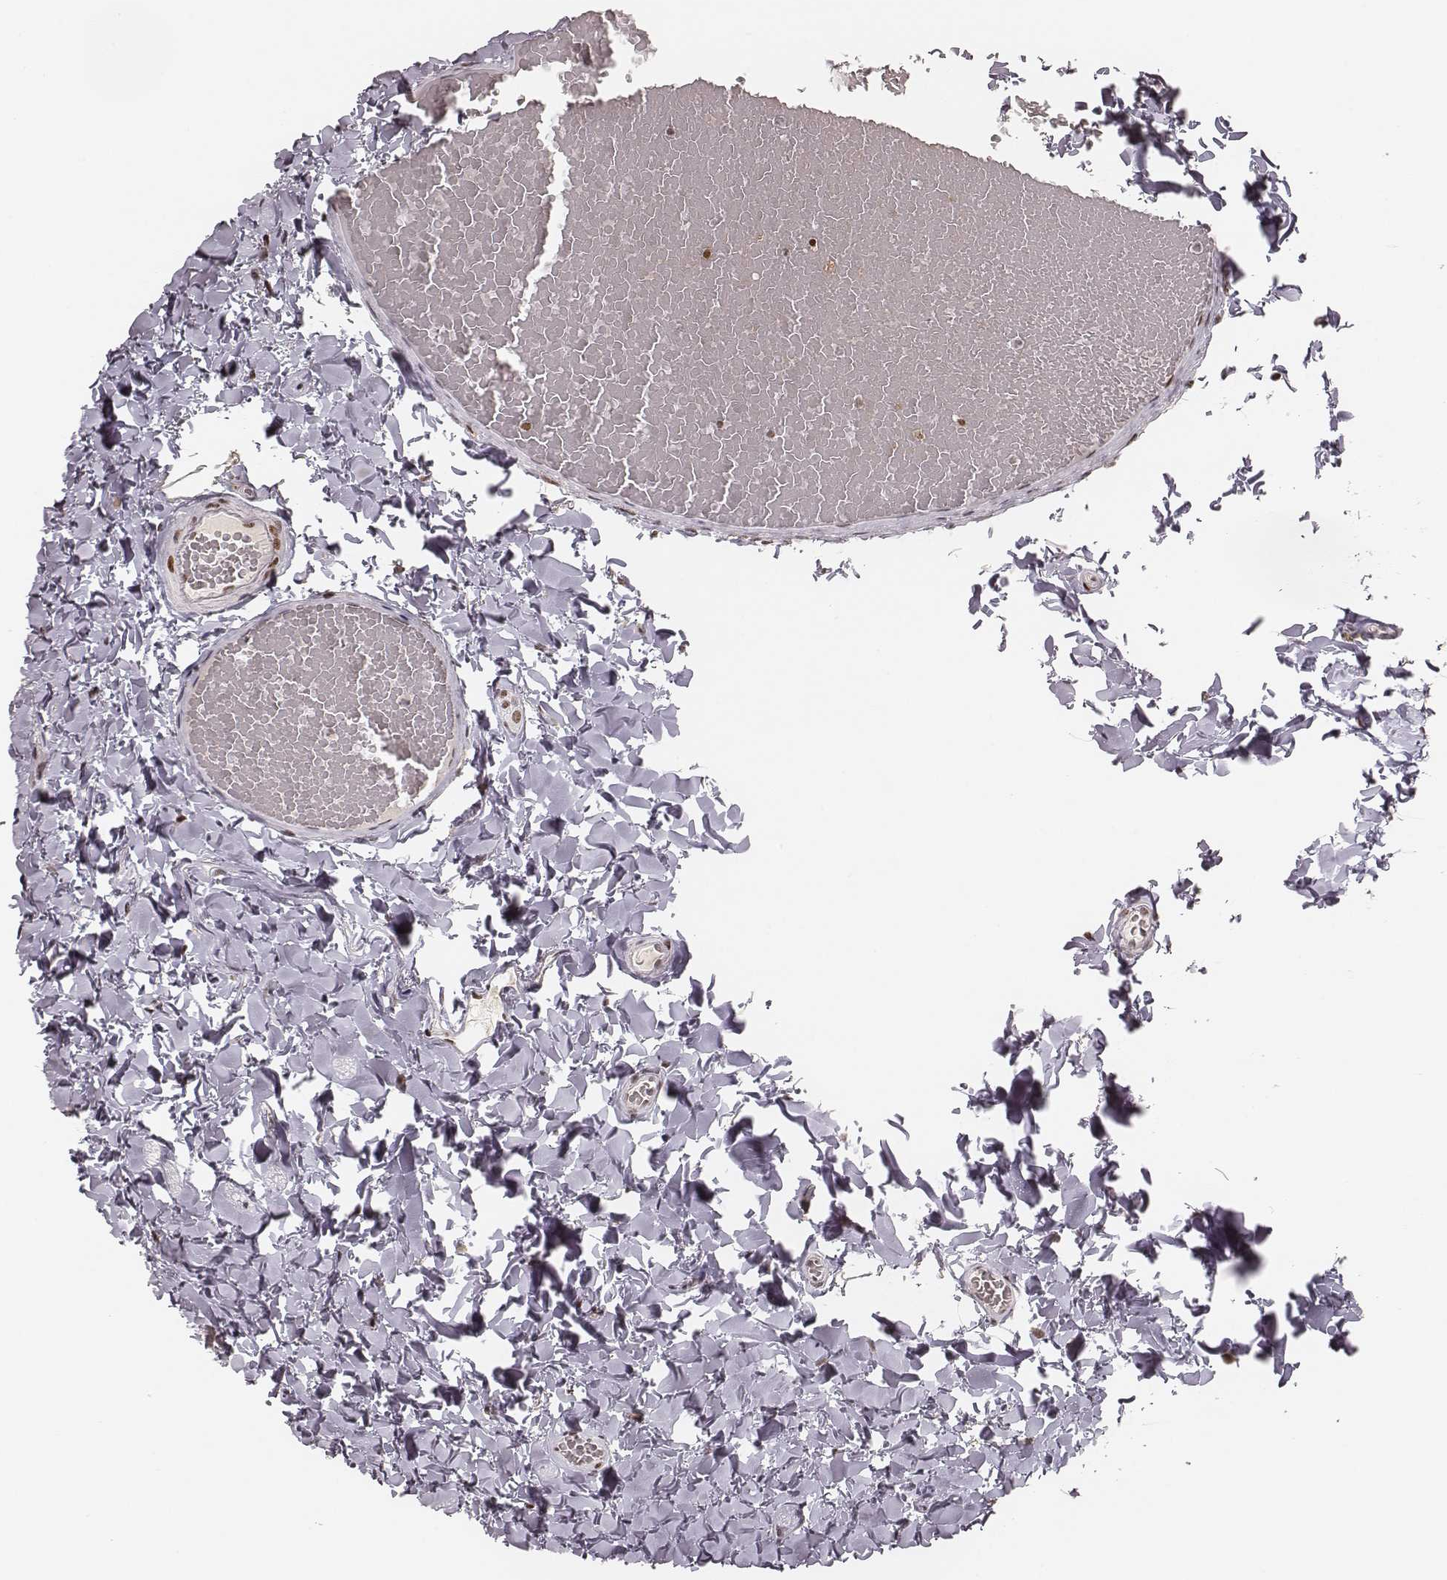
{"staining": {"intensity": "moderate", "quantity": ">75%", "location": "nuclear"}, "tissue": "colon", "cell_type": "Endothelial cells", "image_type": "normal", "snomed": [{"axis": "morphology", "description": "Normal tissue, NOS"}, {"axis": "topography", "description": "Colon"}], "caption": "Immunohistochemistry (IHC) of benign human colon demonstrates medium levels of moderate nuclear staining in about >75% of endothelial cells. (DAB IHC with brightfield microscopy, high magnification).", "gene": "HNRNPC", "patient": {"sex": "male", "age": 47}}